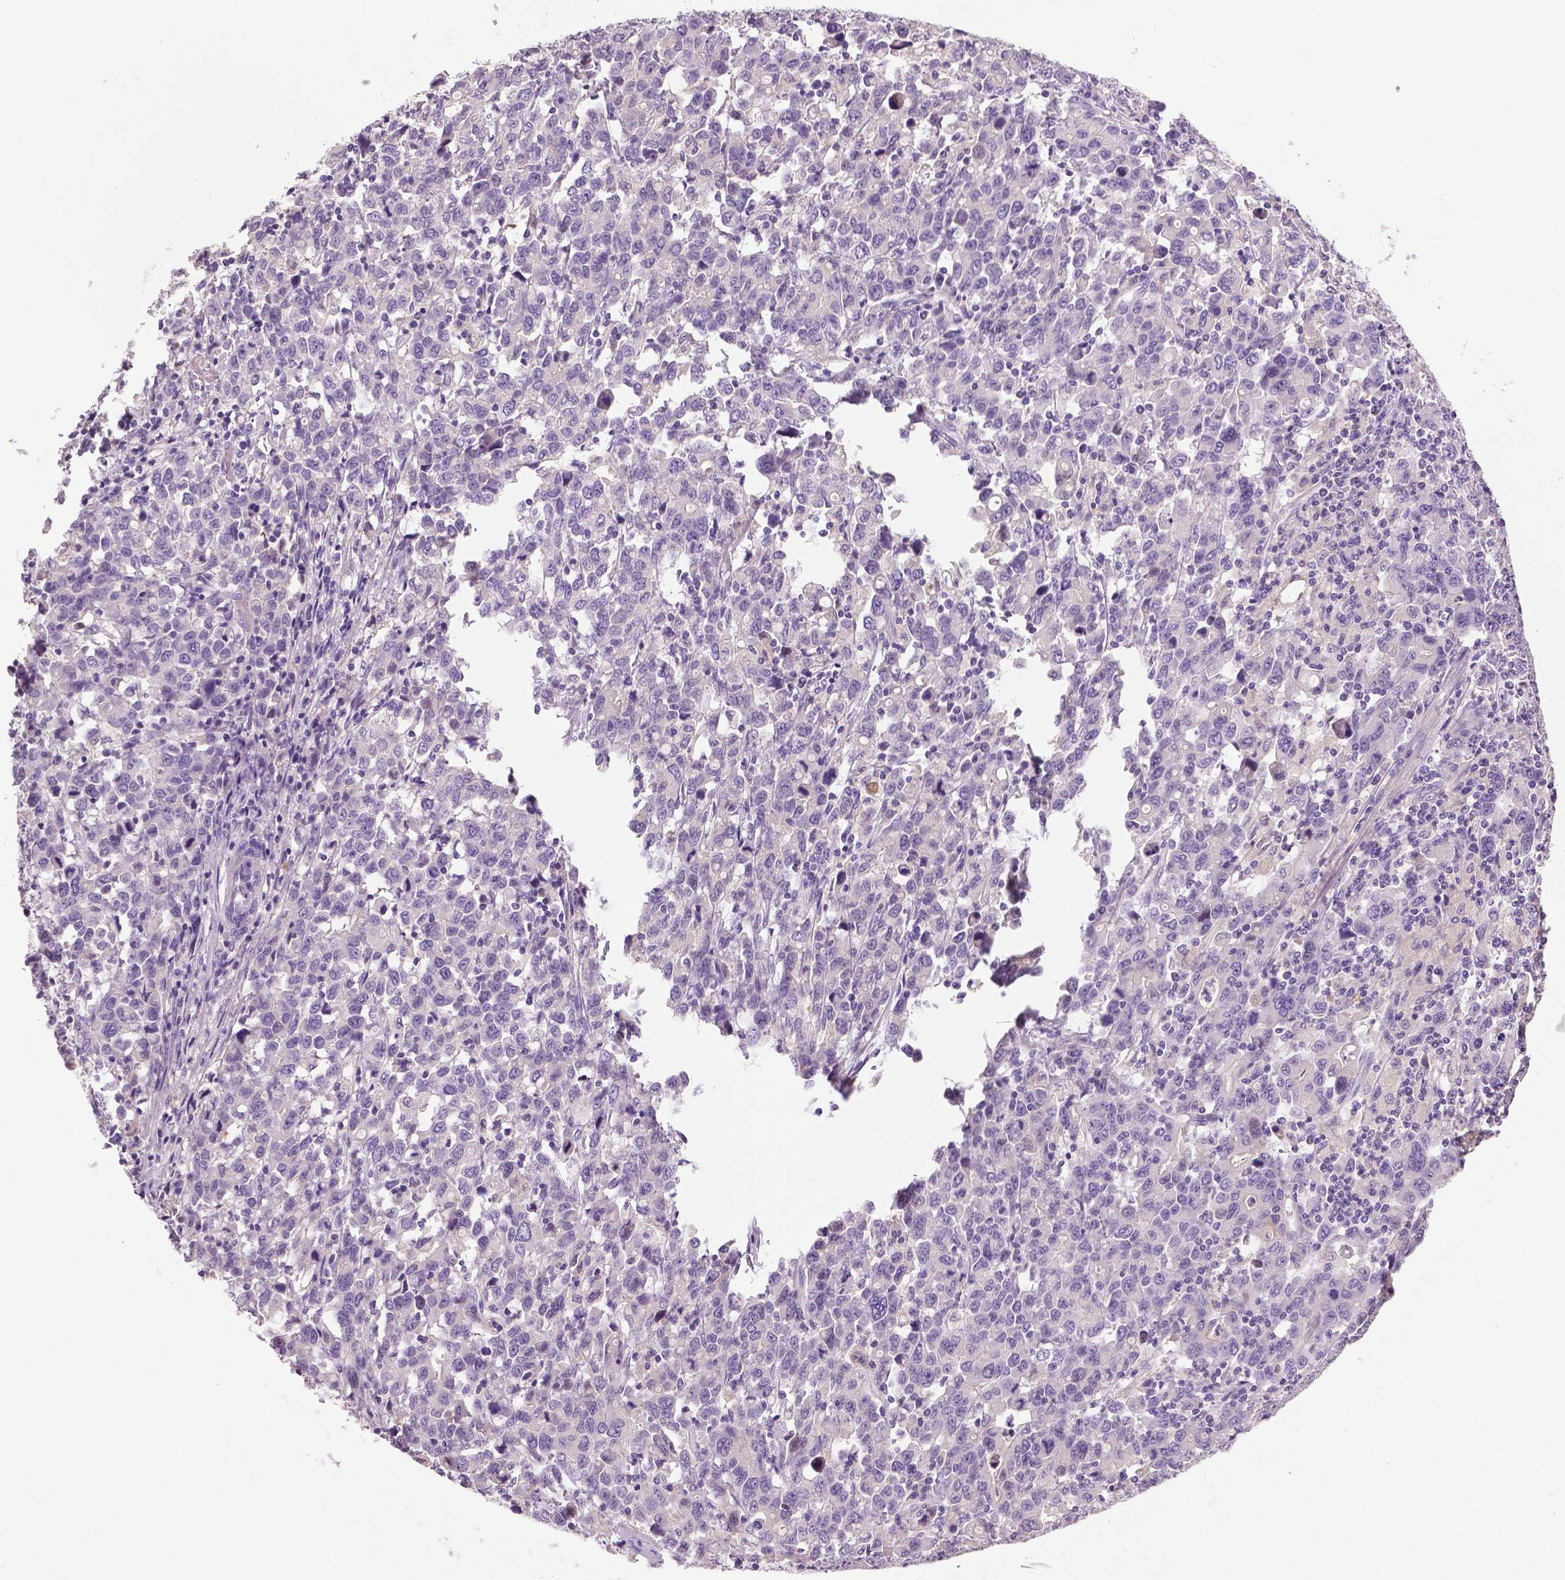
{"staining": {"intensity": "negative", "quantity": "none", "location": "none"}, "tissue": "stomach cancer", "cell_type": "Tumor cells", "image_type": "cancer", "snomed": [{"axis": "morphology", "description": "Adenocarcinoma, NOS"}, {"axis": "topography", "description": "Stomach, upper"}], "caption": "Immunohistochemical staining of stomach cancer (adenocarcinoma) displays no significant expression in tumor cells.", "gene": "DNAH12", "patient": {"sex": "male", "age": 69}}